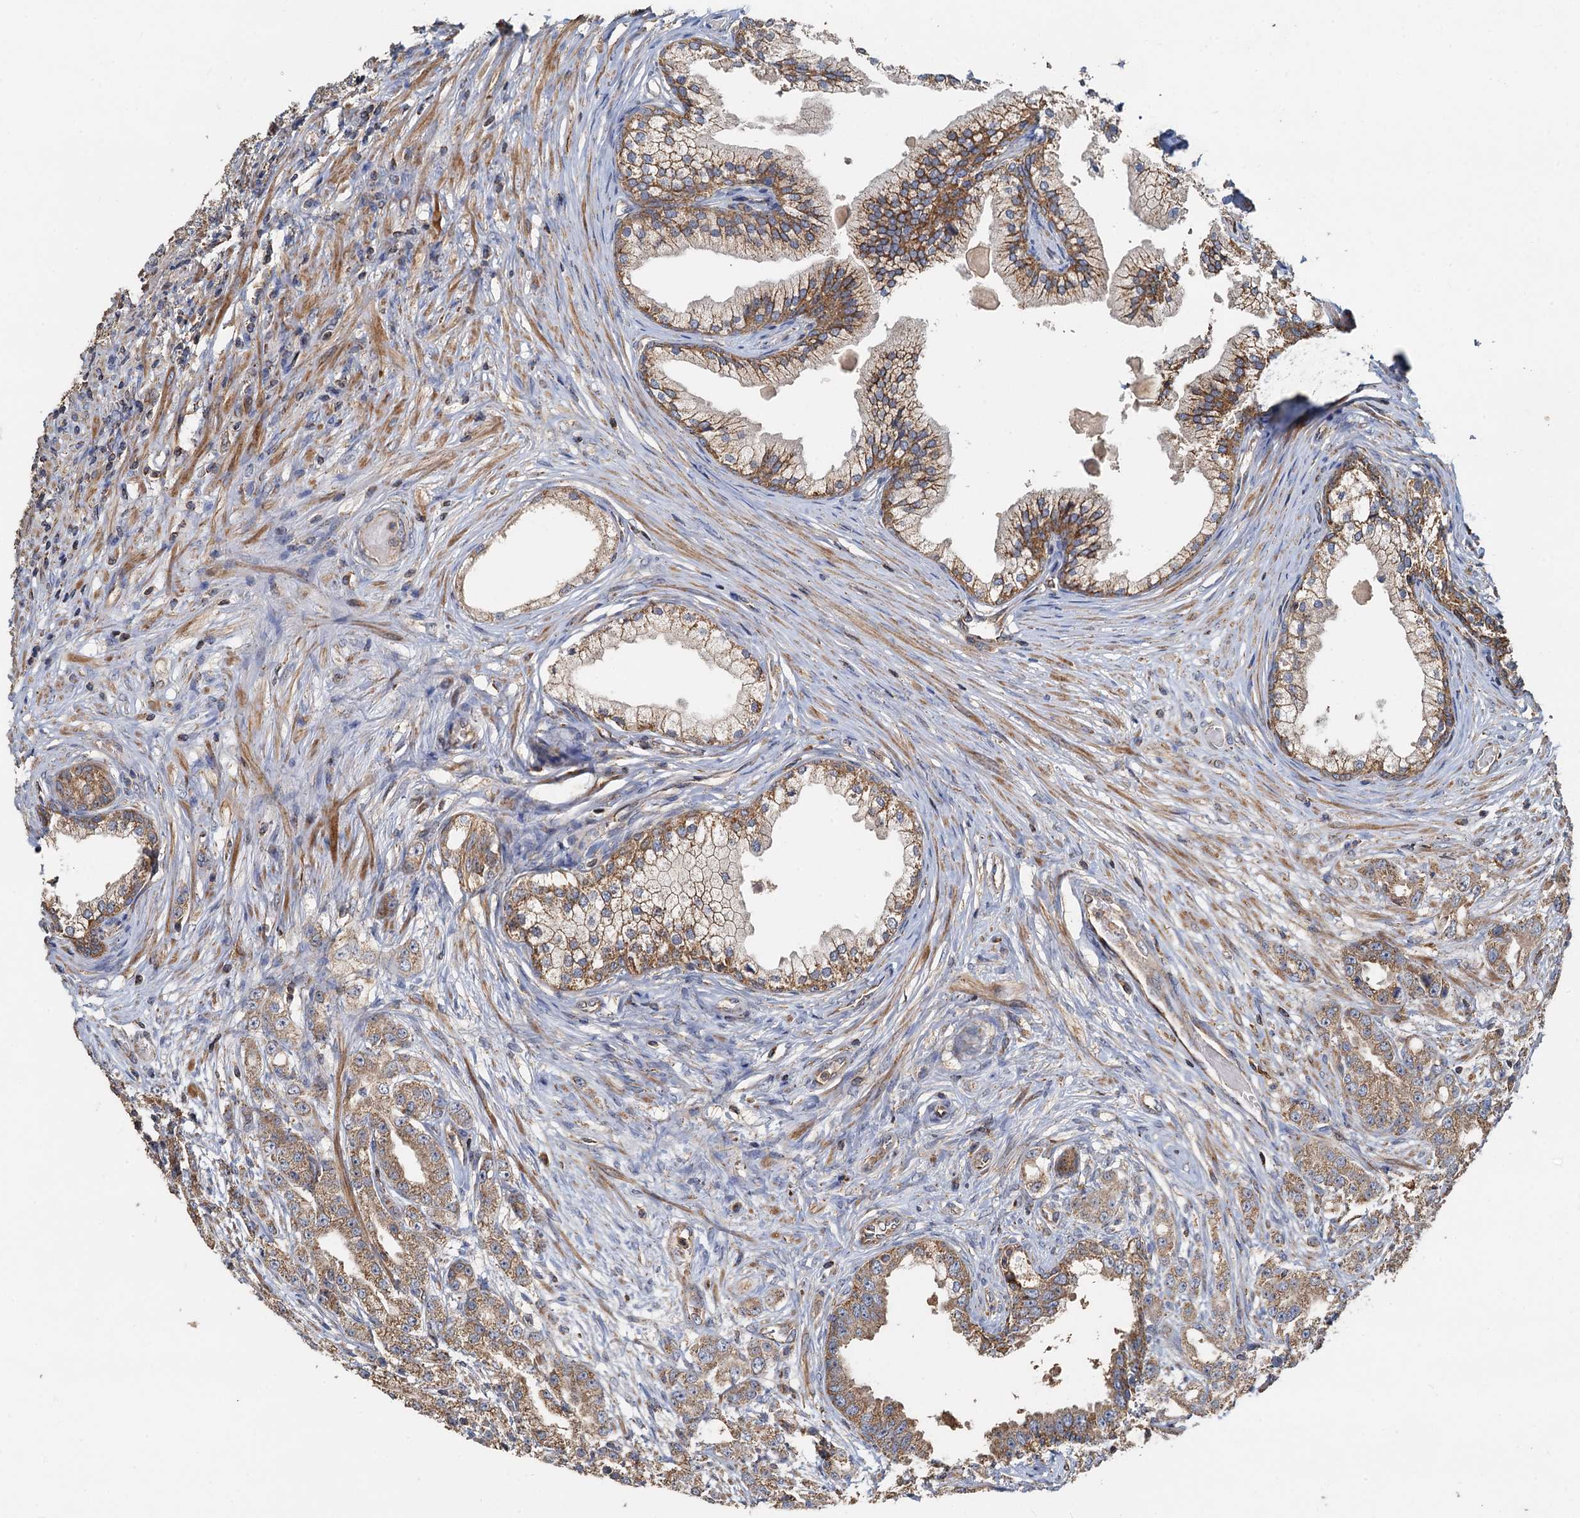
{"staining": {"intensity": "moderate", "quantity": ">75%", "location": "cytoplasmic/membranous"}, "tissue": "prostate cancer", "cell_type": "Tumor cells", "image_type": "cancer", "snomed": [{"axis": "morphology", "description": "Adenocarcinoma, High grade"}, {"axis": "topography", "description": "Prostate"}], "caption": "Immunohistochemistry image of prostate high-grade adenocarcinoma stained for a protein (brown), which displays medium levels of moderate cytoplasmic/membranous positivity in about >75% of tumor cells.", "gene": "SDS", "patient": {"sex": "male", "age": 69}}